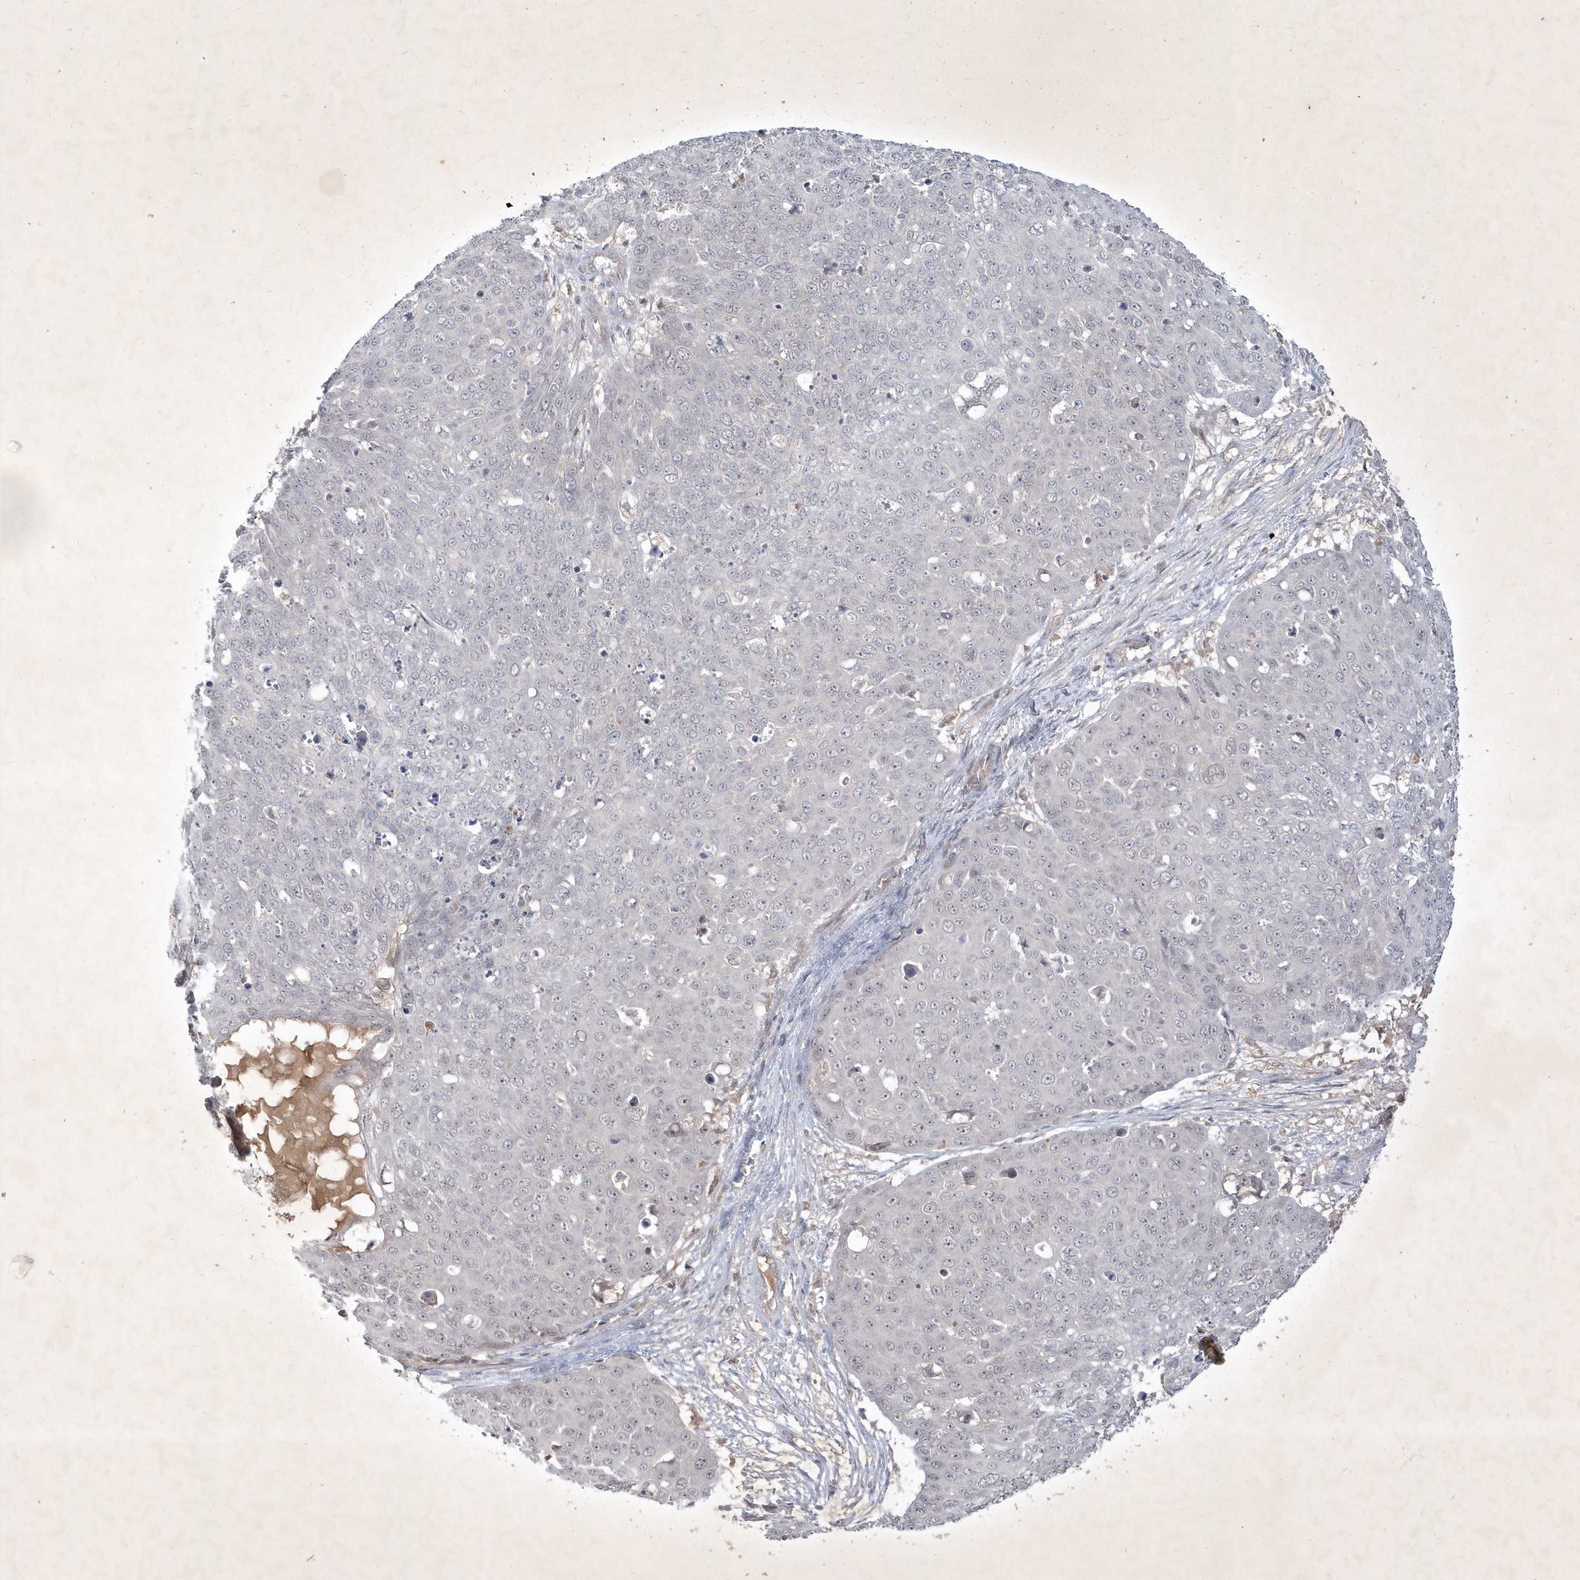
{"staining": {"intensity": "negative", "quantity": "none", "location": "none"}, "tissue": "skin cancer", "cell_type": "Tumor cells", "image_type": "cancer", "snomed": [{"axis": "morphology", "description": "Squamous cell carcinoma, NOS"}, {"axis": "topography", "description": "Skin"}], "caption": "Immunohistochemistry image of skin cancer (squamous cell carcinoma) stained for a protein (brown), which exhibits no positivity in tumor cells.", "gene": "BOD1", "patient": {"sex": "male", "age": 71}}